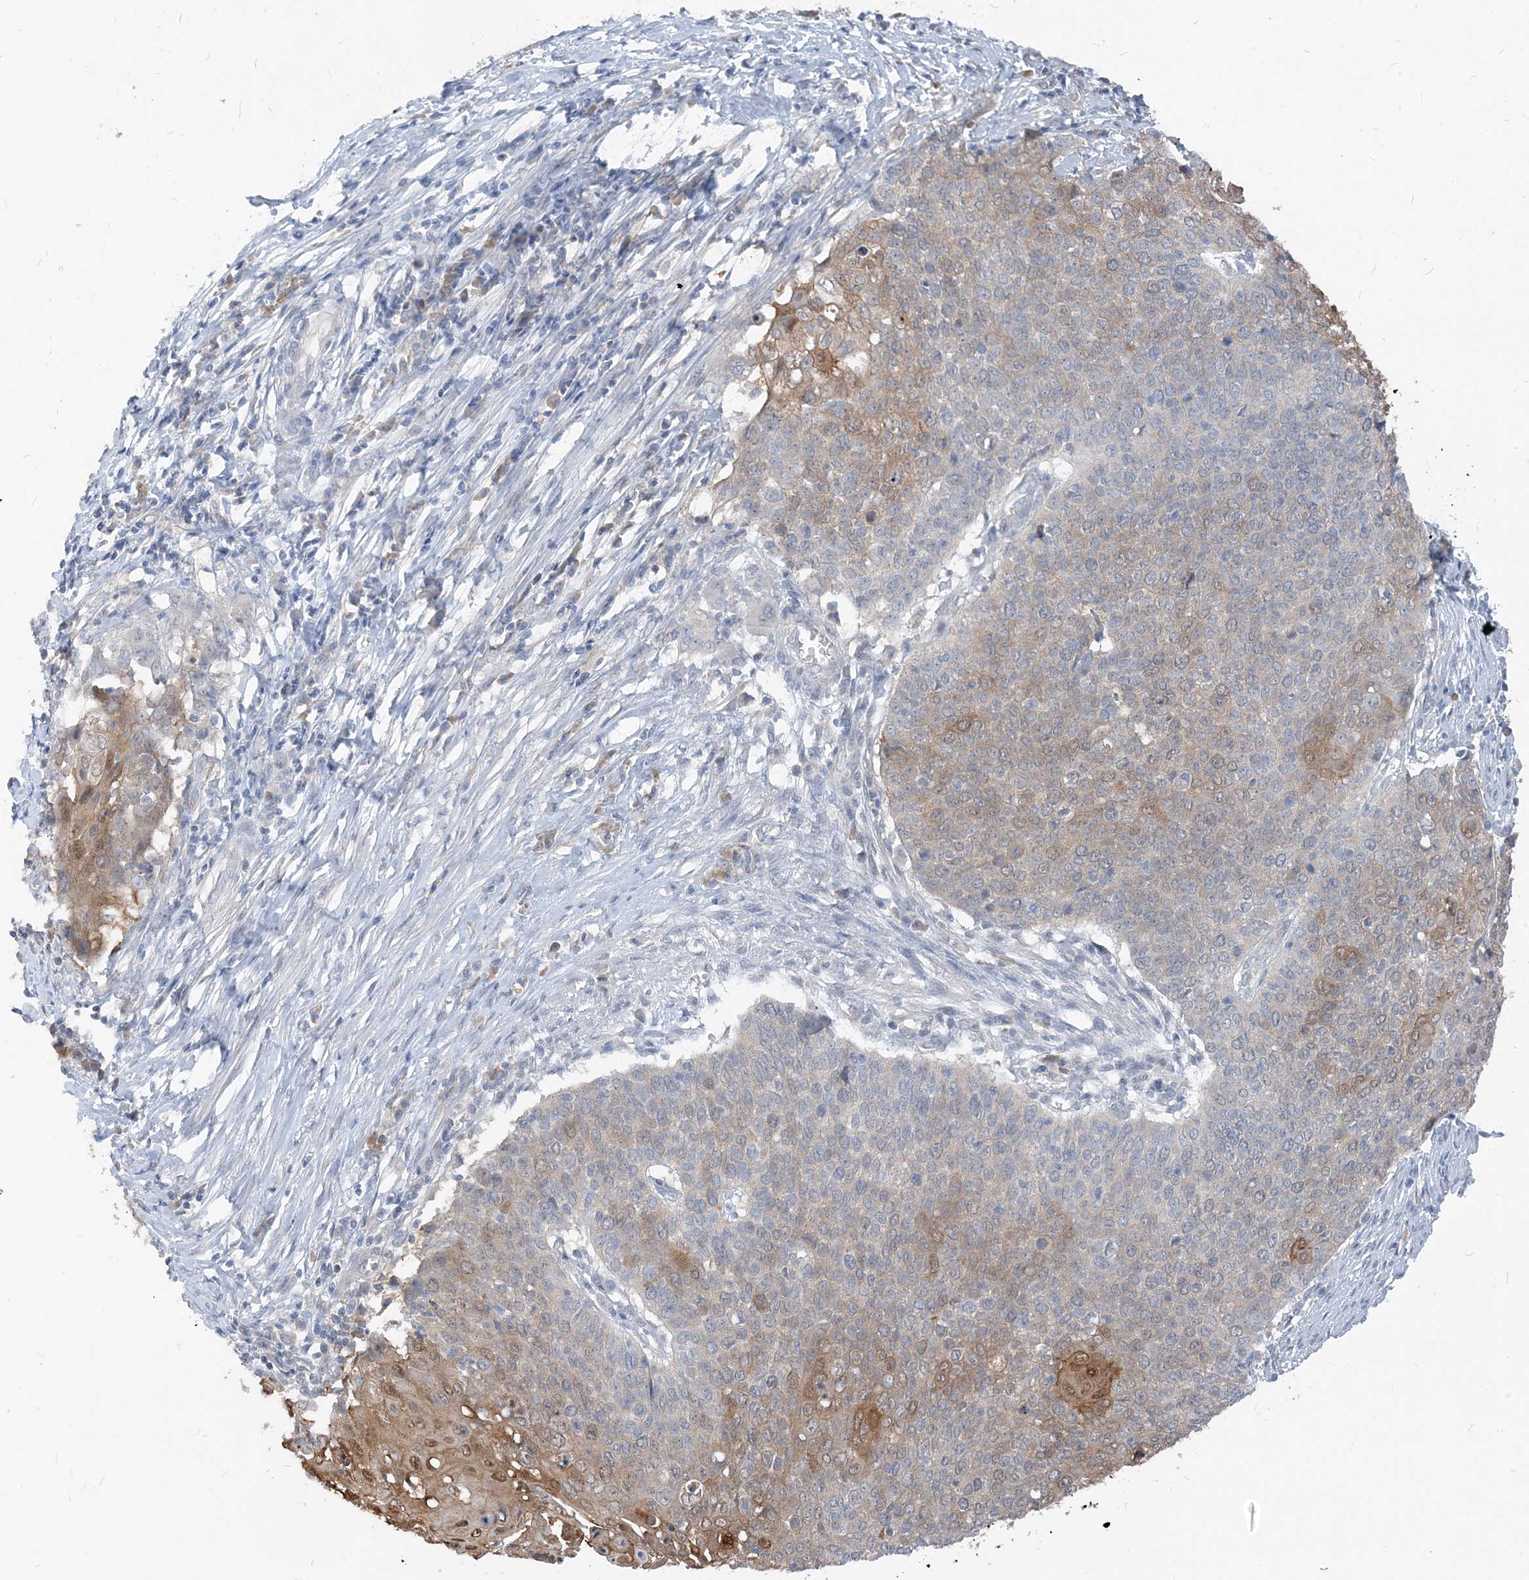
{"staining": {"intensity": "moderate", "quantity": "<25%", "location": "cytoplasmic/membranous"}, "tissue": "cervical cancer", "cell_type": "Tumor cells", "image_type": "cancer", "snomed": [{"axis": "morphology", "description": "Squamous cell carcinoma, NOS"}, {"axis": "topography", "description": "Cervix"}], "caption": "Cervical squamous cell carcinoma was stained to show a protein in brown. There is low levels of moderate cytoplasmic/membranous expression in approximately <25% of tumor cells.", "gene": "NCOA7", "patient": {"sex": "female", "age": 39}}